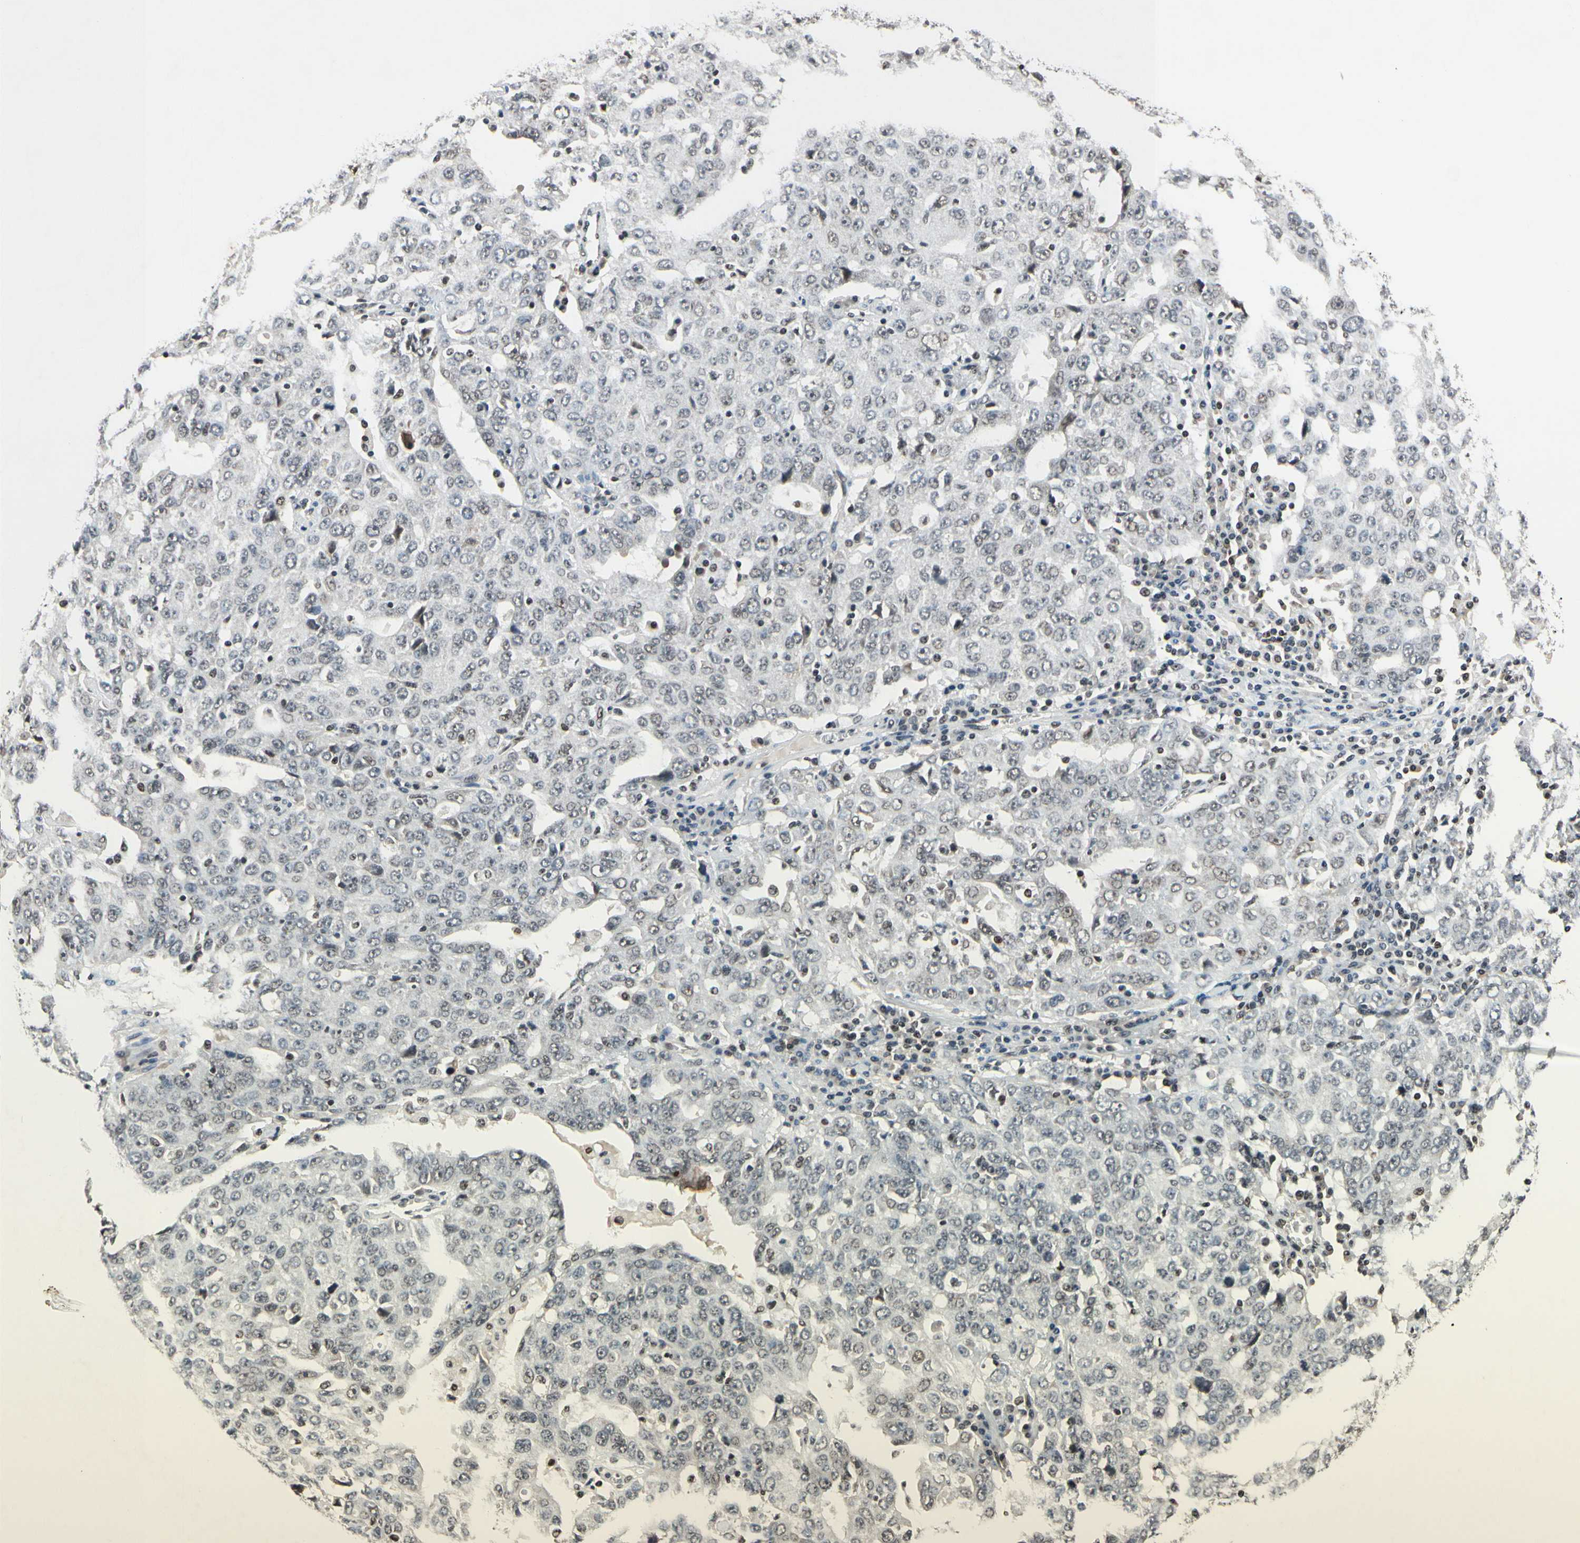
{"staining": {"intensity": "weak", "quantity": "25%-75%", "location": "nuclear"}, "tissue": "ovarian cancer", "cell_type": "Tumor cells", "image_type": "cancer", "snomed": [{"axis": "morphology", "description": "Carcinoma, endometroid"}, {"axis": "topography", "description": "Ovary"}], "caption": "Weak nuclear protein positivity is present in approximately 25%-75% of tumor cells in ovarian cancer.", "gene": "RECQL", "patient": {"sex": "female", "age": 62}}